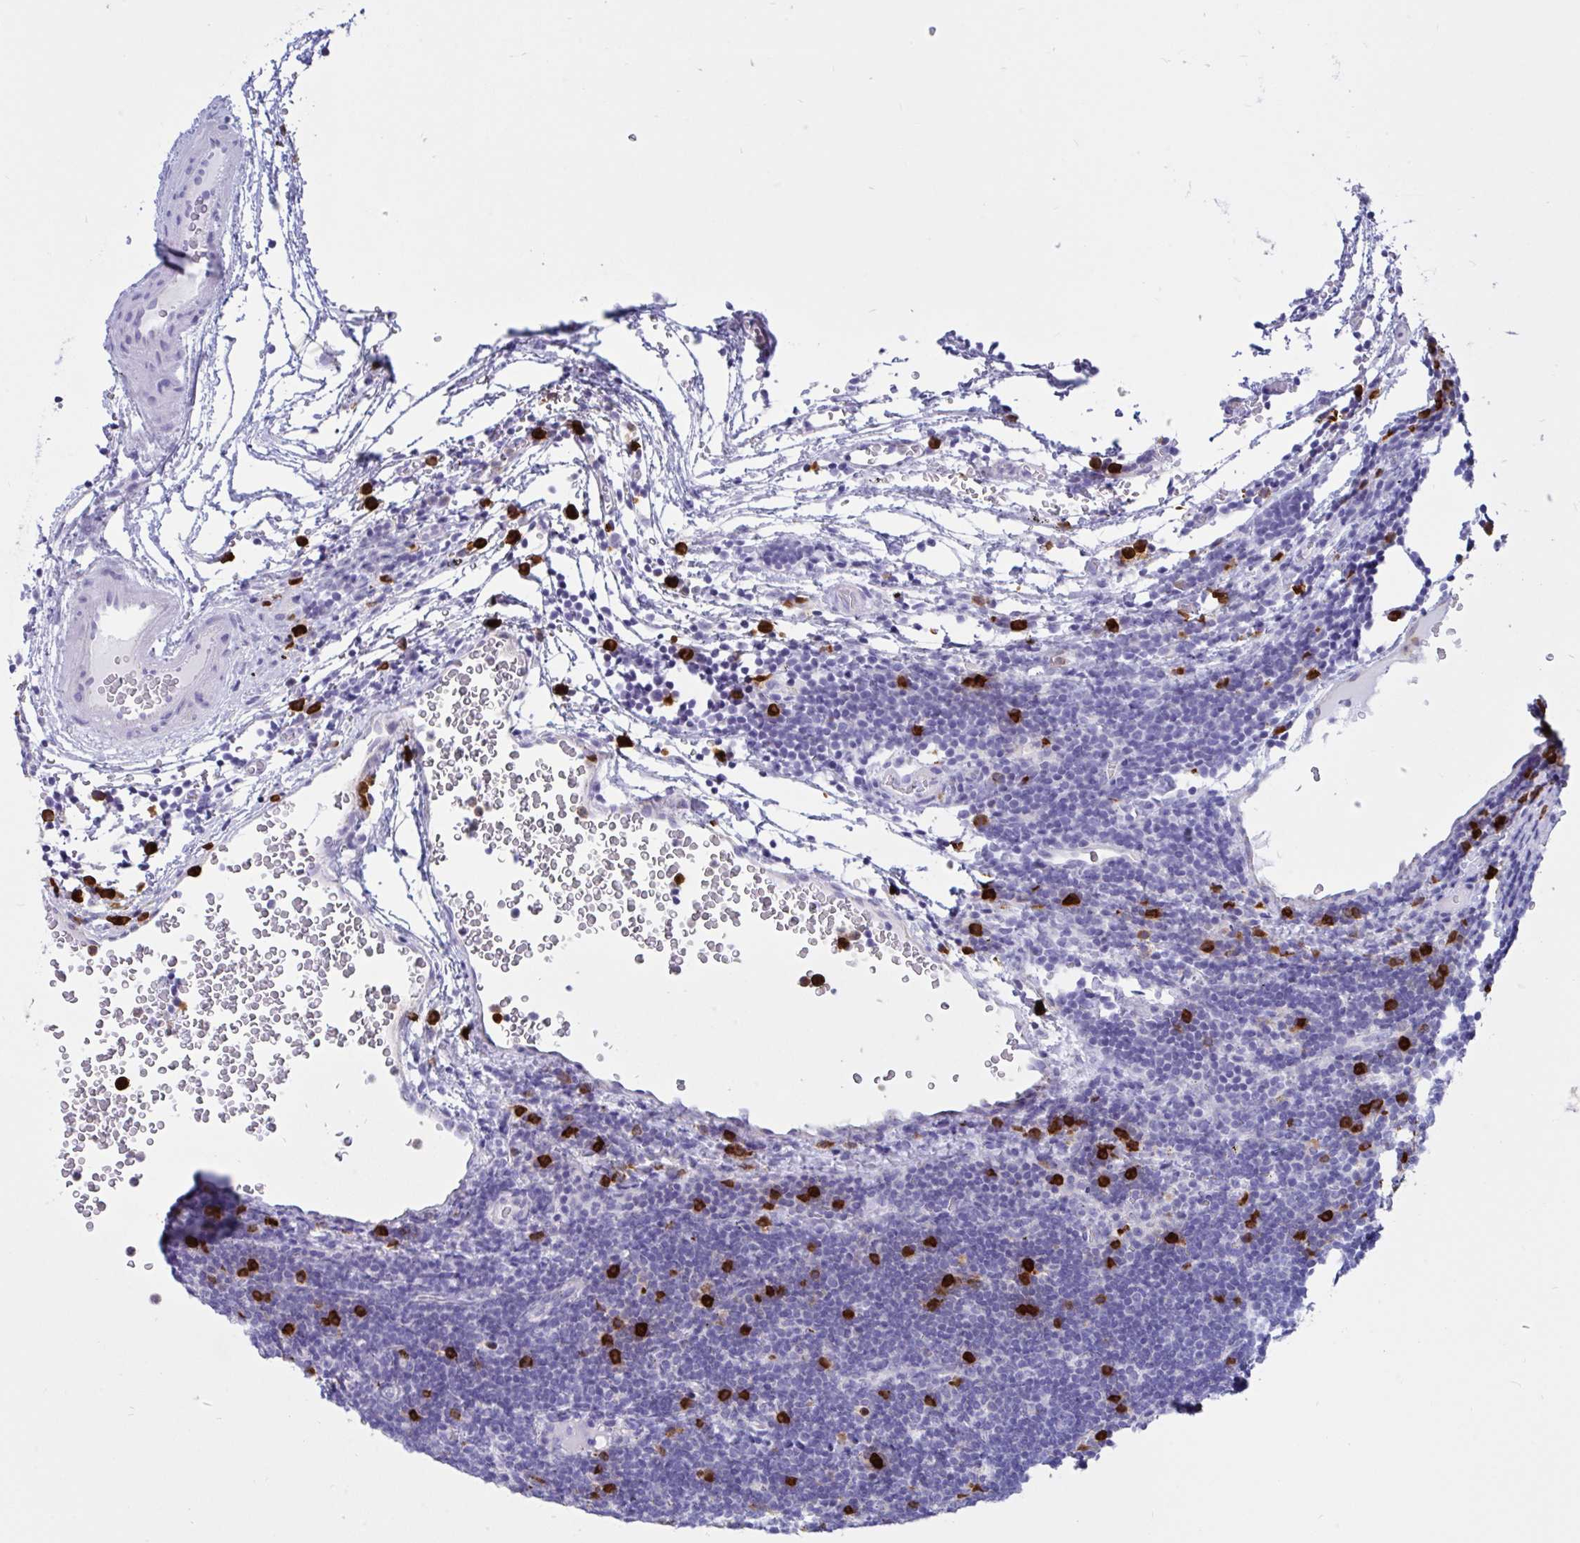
{"staining": {"intensity": "negative", "quantity": "none", "location": "none"}, "tissue": "lymphoma", "cell_type": "Tumor cells", "image_type": "cancer", "snomed": [{"axis": "morphology", "description": "Hodgkin's disease, NOS"}, {"axis": "topography", "description": "Lymph node"}], "caption": "Protein analysis of Hodgkin's disease demonstrates no significant expression in tumor cells.", "gene": "RNASE3", "patient": {"sex": "female", "age": 57}}